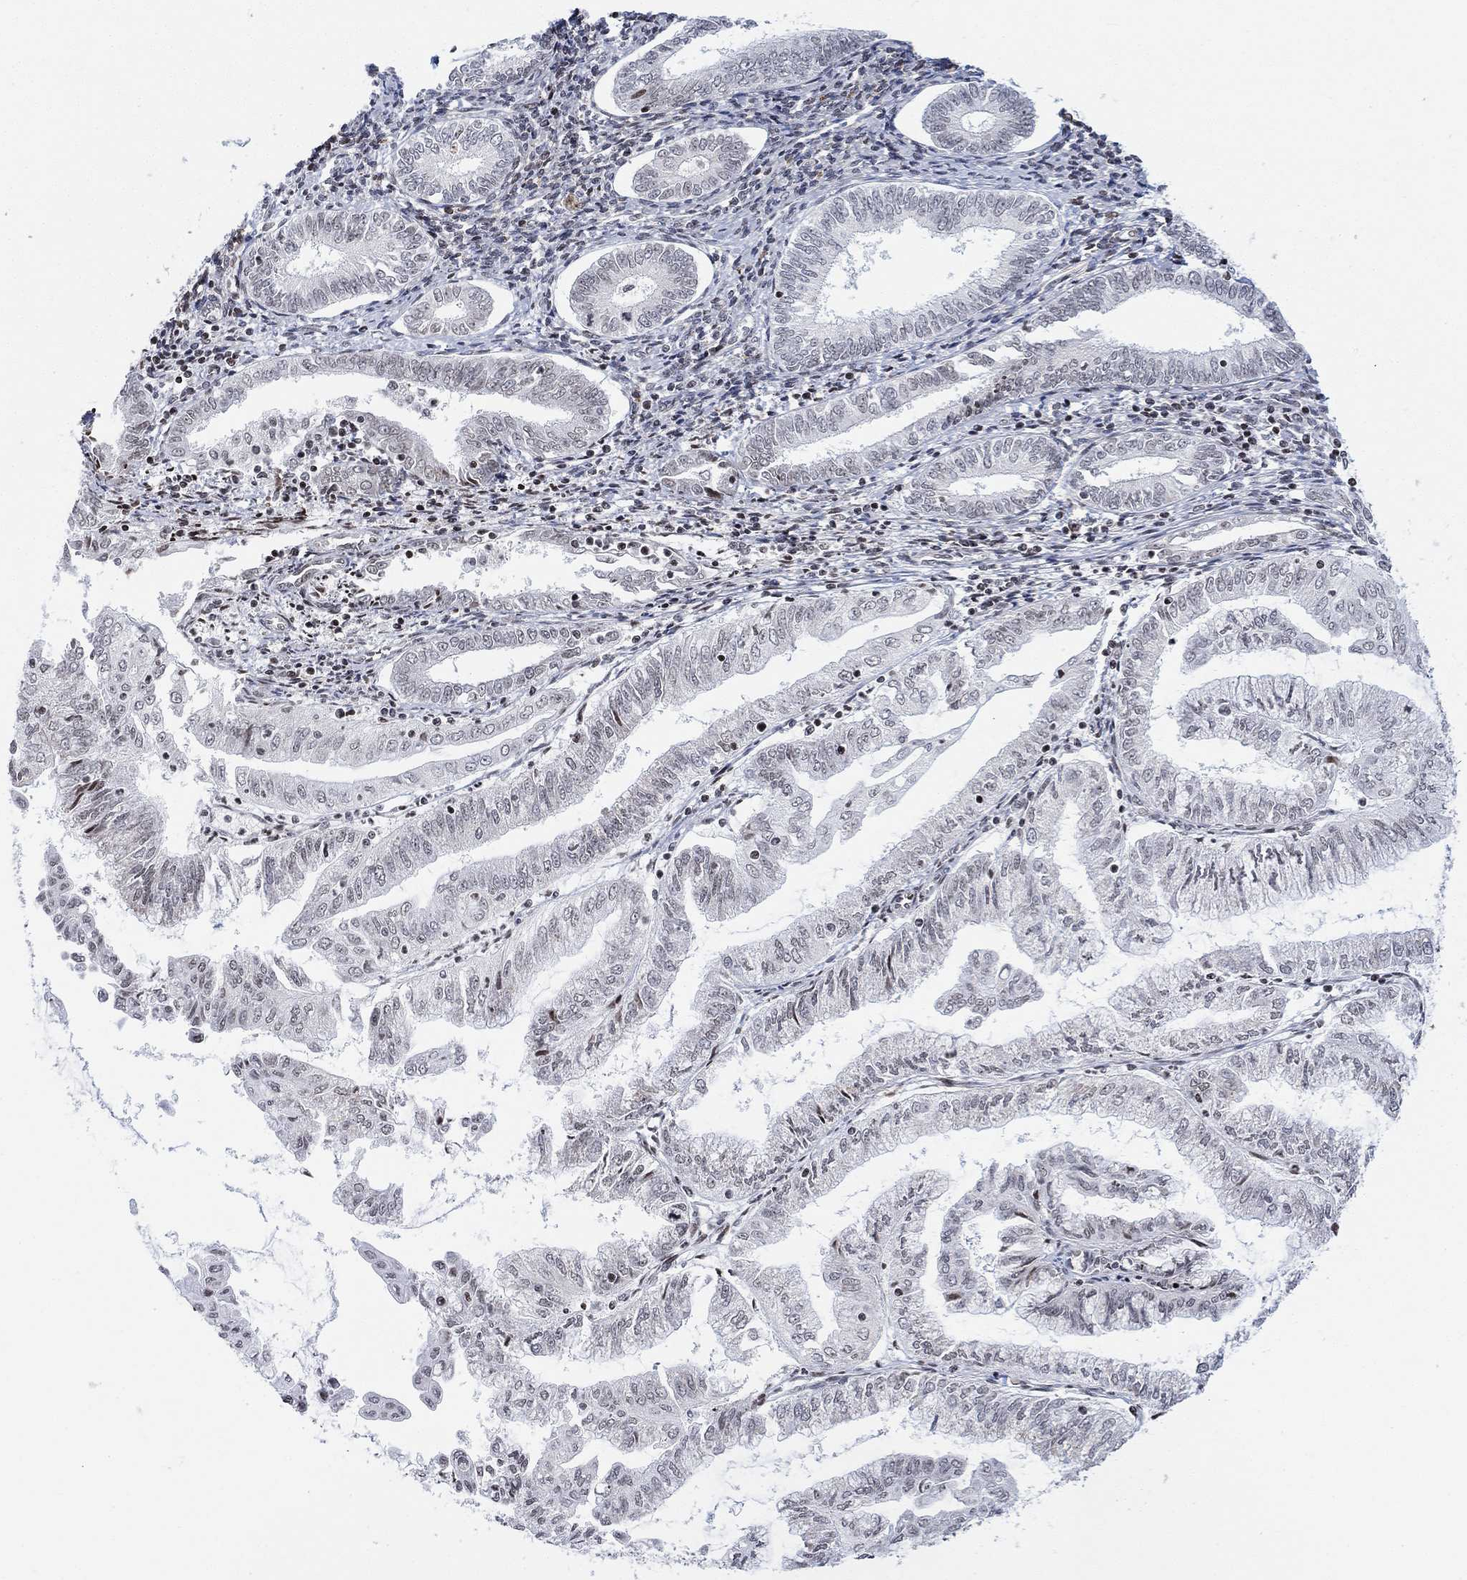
{"staining": {"intensity": "negative", "quantity": "none", "location": "none"}, "tissue": "endometrial cancer", "cell_type": "Tumor cells", "image_type": "cancer", "snomed": [{"axis": "morphology", "description": "Adenocarcinoma, NOS"}, {"axis": "topography", "description": "Endometrium"}], "caption": "This is an IHC histopathology image of adenocarcinoma (endometrial). There is no expression in tumor cells.", "gene": "ABHD14A", "patient": {"sex": "female", "age": 56}}